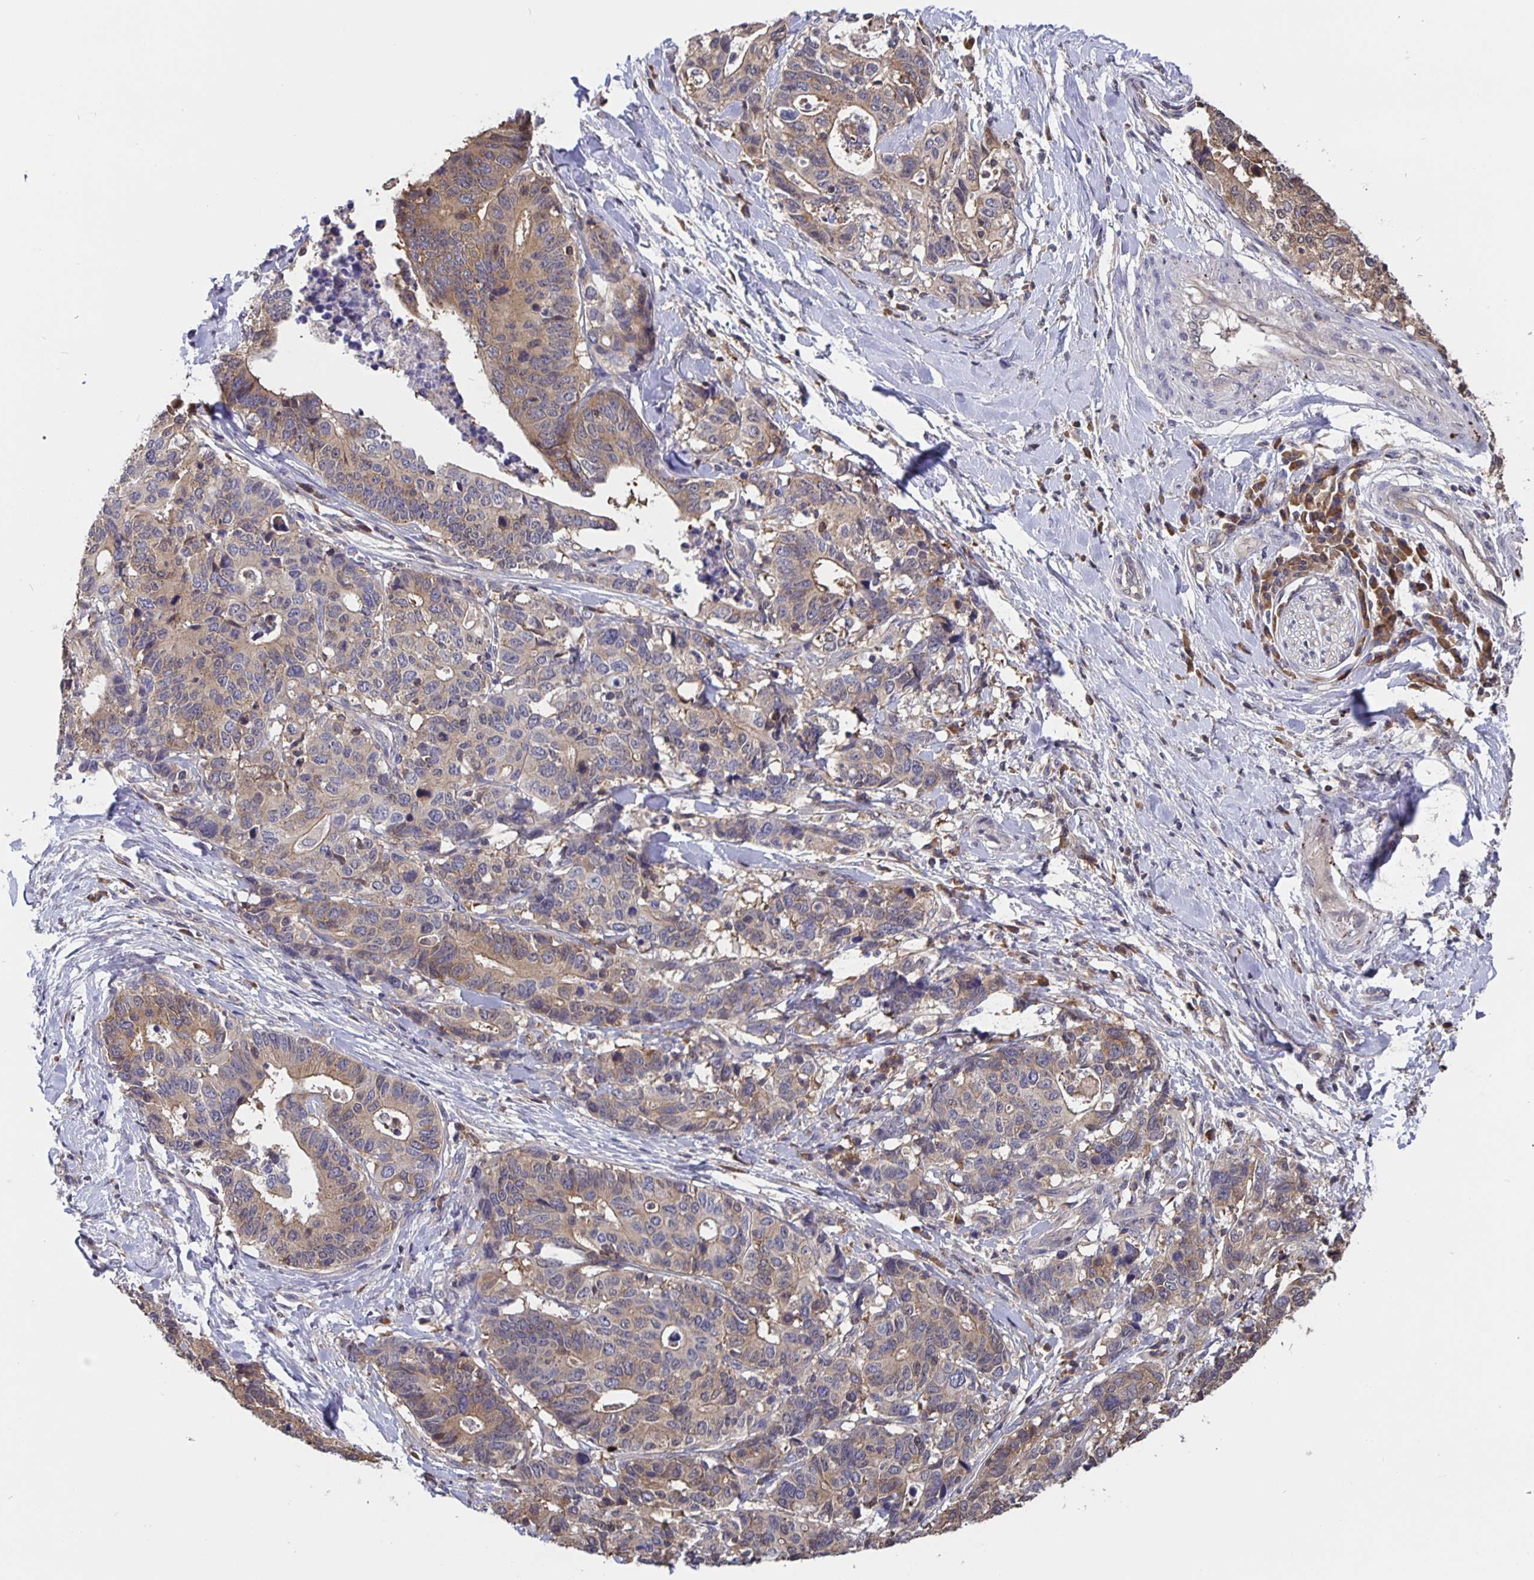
{"staining": {"intensity": "moderate", "quantity": ">75%", "location": "cytoplasmic/membranous"}, "tissue": "stomach cancer", "cell_type": "Tumor cells", "image_type": "cancer", "snomed": [{"axis": "morphology", "description": "Adenocarcinoma, NOS"}, {"axis": "topography", "description": "Stomach, upper"}], "caption": "The immunohistochemical stain shows moderate cytoplasmic/membranous staining in tumor cells of stomach cancer (adenocarcinoma) tissue.", "gene": "FEM1C", "patient": {"sex": "female", "age": 67}}